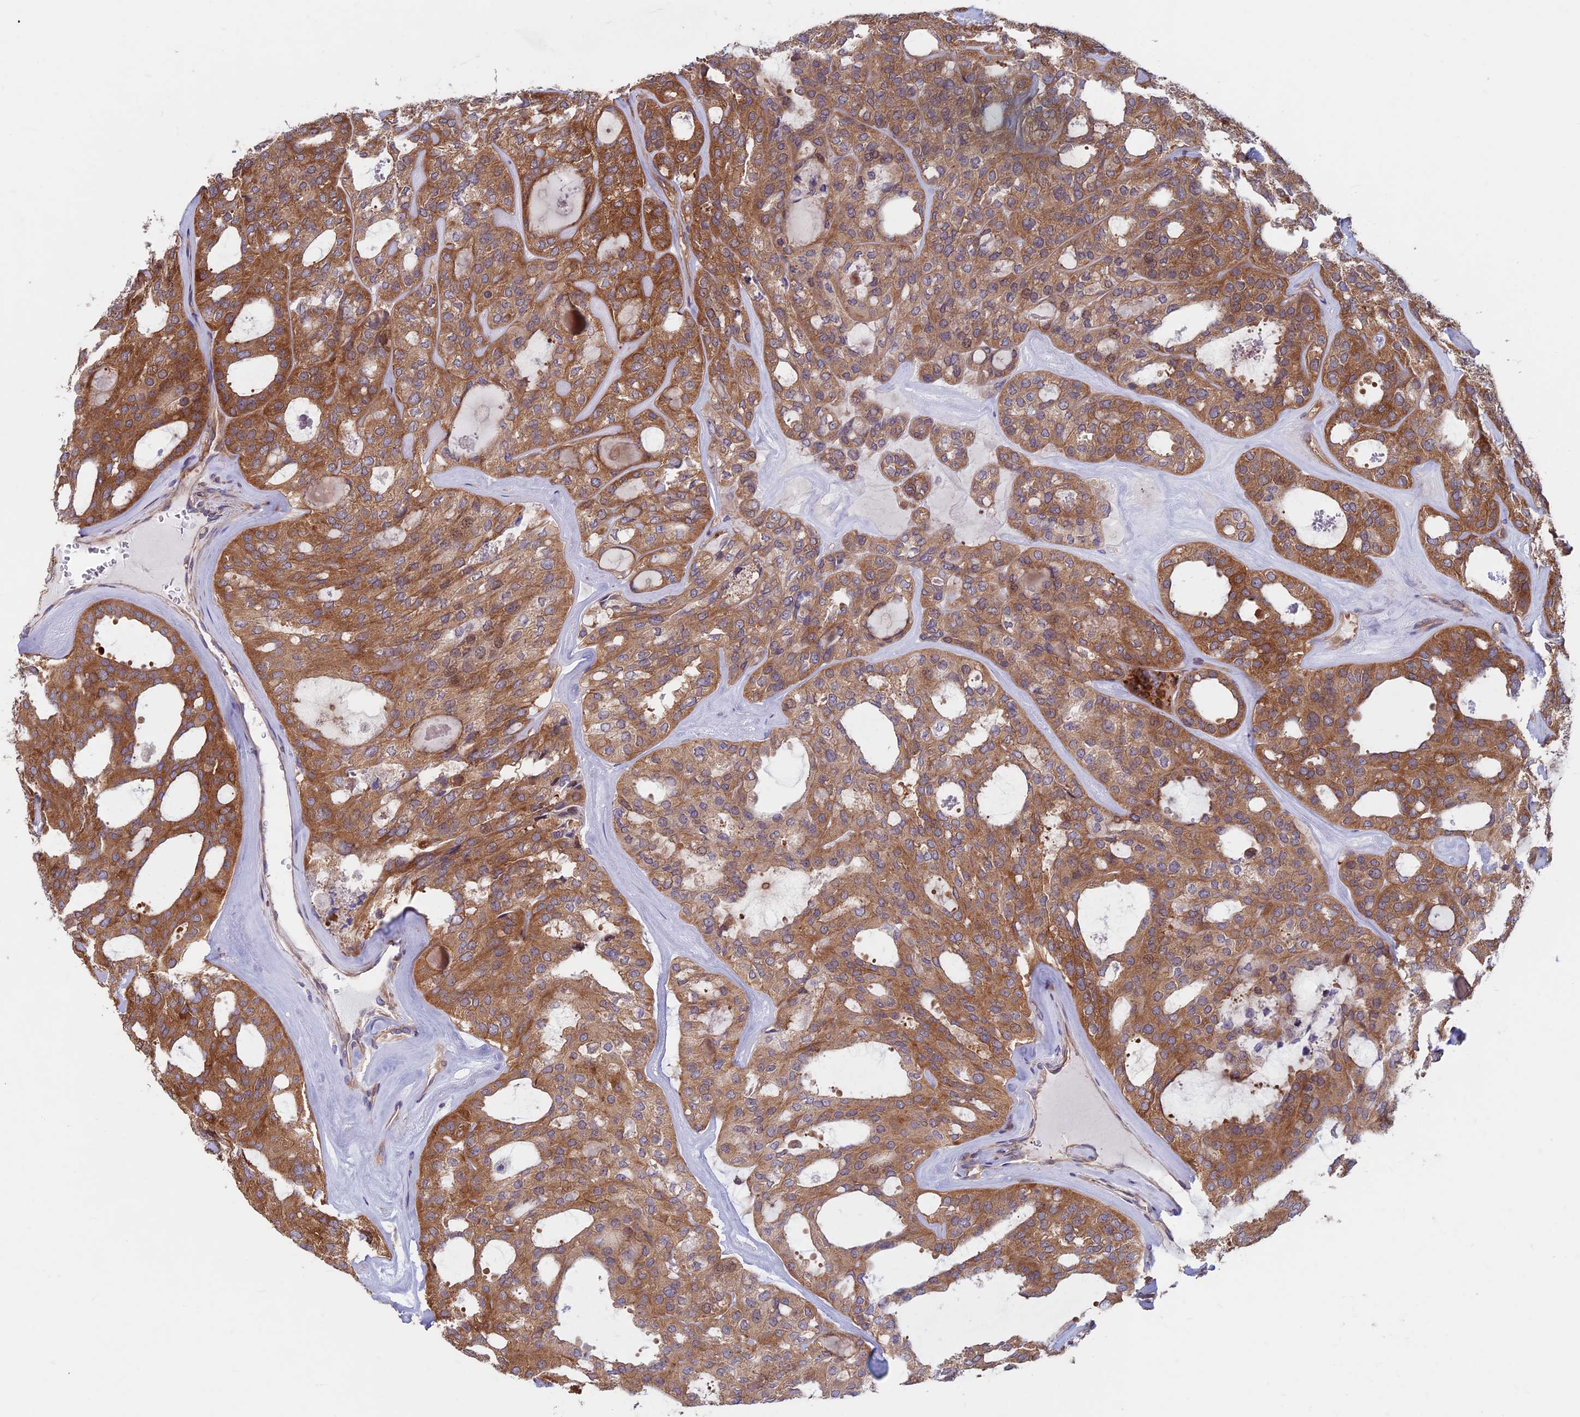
{"staining": {"intensity": "moderate", "quantity": ">75%", "location": "cytoplasmic/membranous"}, "tissue": "thyroid cancer", "cell_type": "Tumor cells", "image_type": "cancer", "snomed": [{"axis": "morphology", "description": "Follicular adenoma carcinoma, NOS"}, {"axis": "topography", "description": "Thyroid gland"}], "caption": "Human thyroid follicular adenoma carcinoma stained with a protein marker demonstrates moderate staining in tumor cells.", "gene": "DNM1L", "patient": {"sex": "male", "age": 75}}